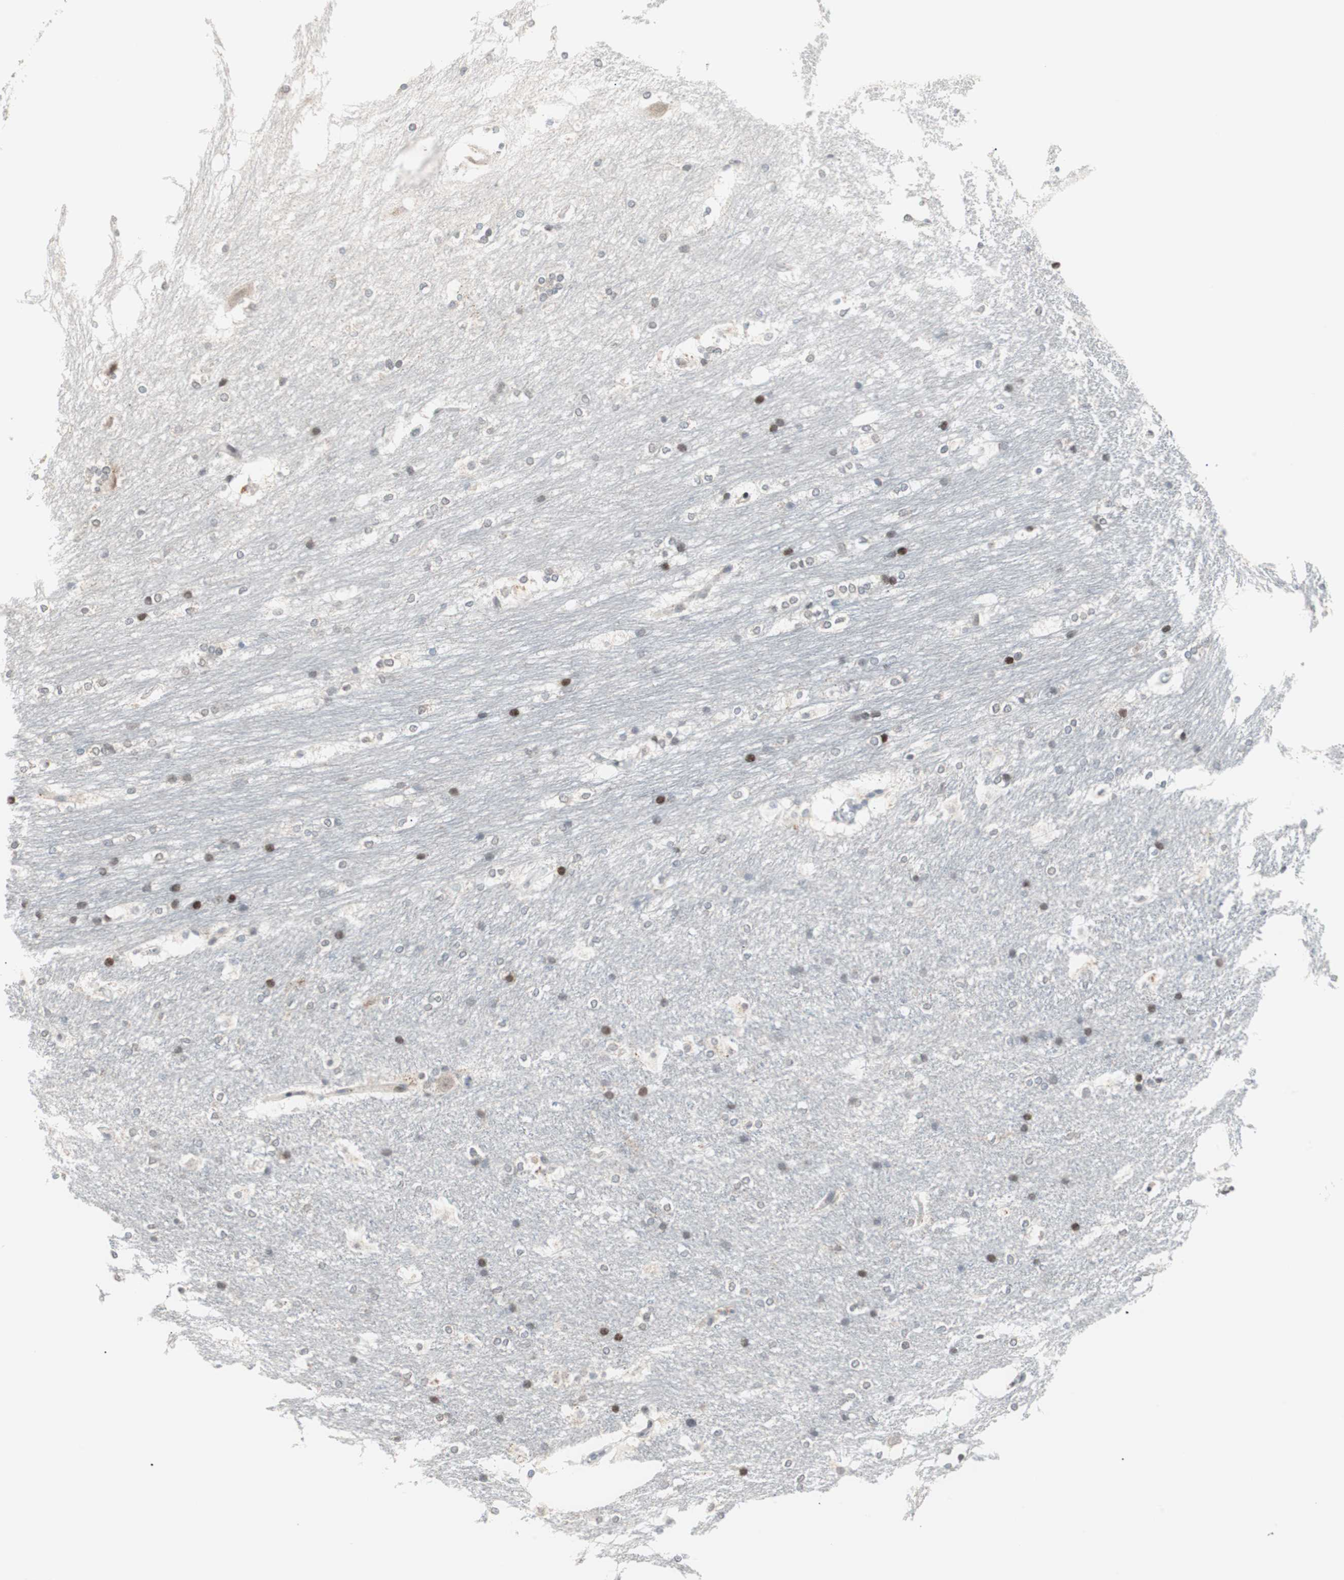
{"staining": {"intensity": "negative", "quantity": "none", "location": "none"}, "tissue": "hippocampus", "cell_type": "Glial cells", "image_type": "normal", "snomed": [{"axis": "morphology", "description": "Normal tissue, NOS"}, {"axis": "topography", "description": "Hippocampus"}], "caption": "Immunohistochemistry (IHC) of normal human hippocampus shows no expression in glial cells.", "gene": "POLH", "patient": {"sex": "female", "age": 19}}